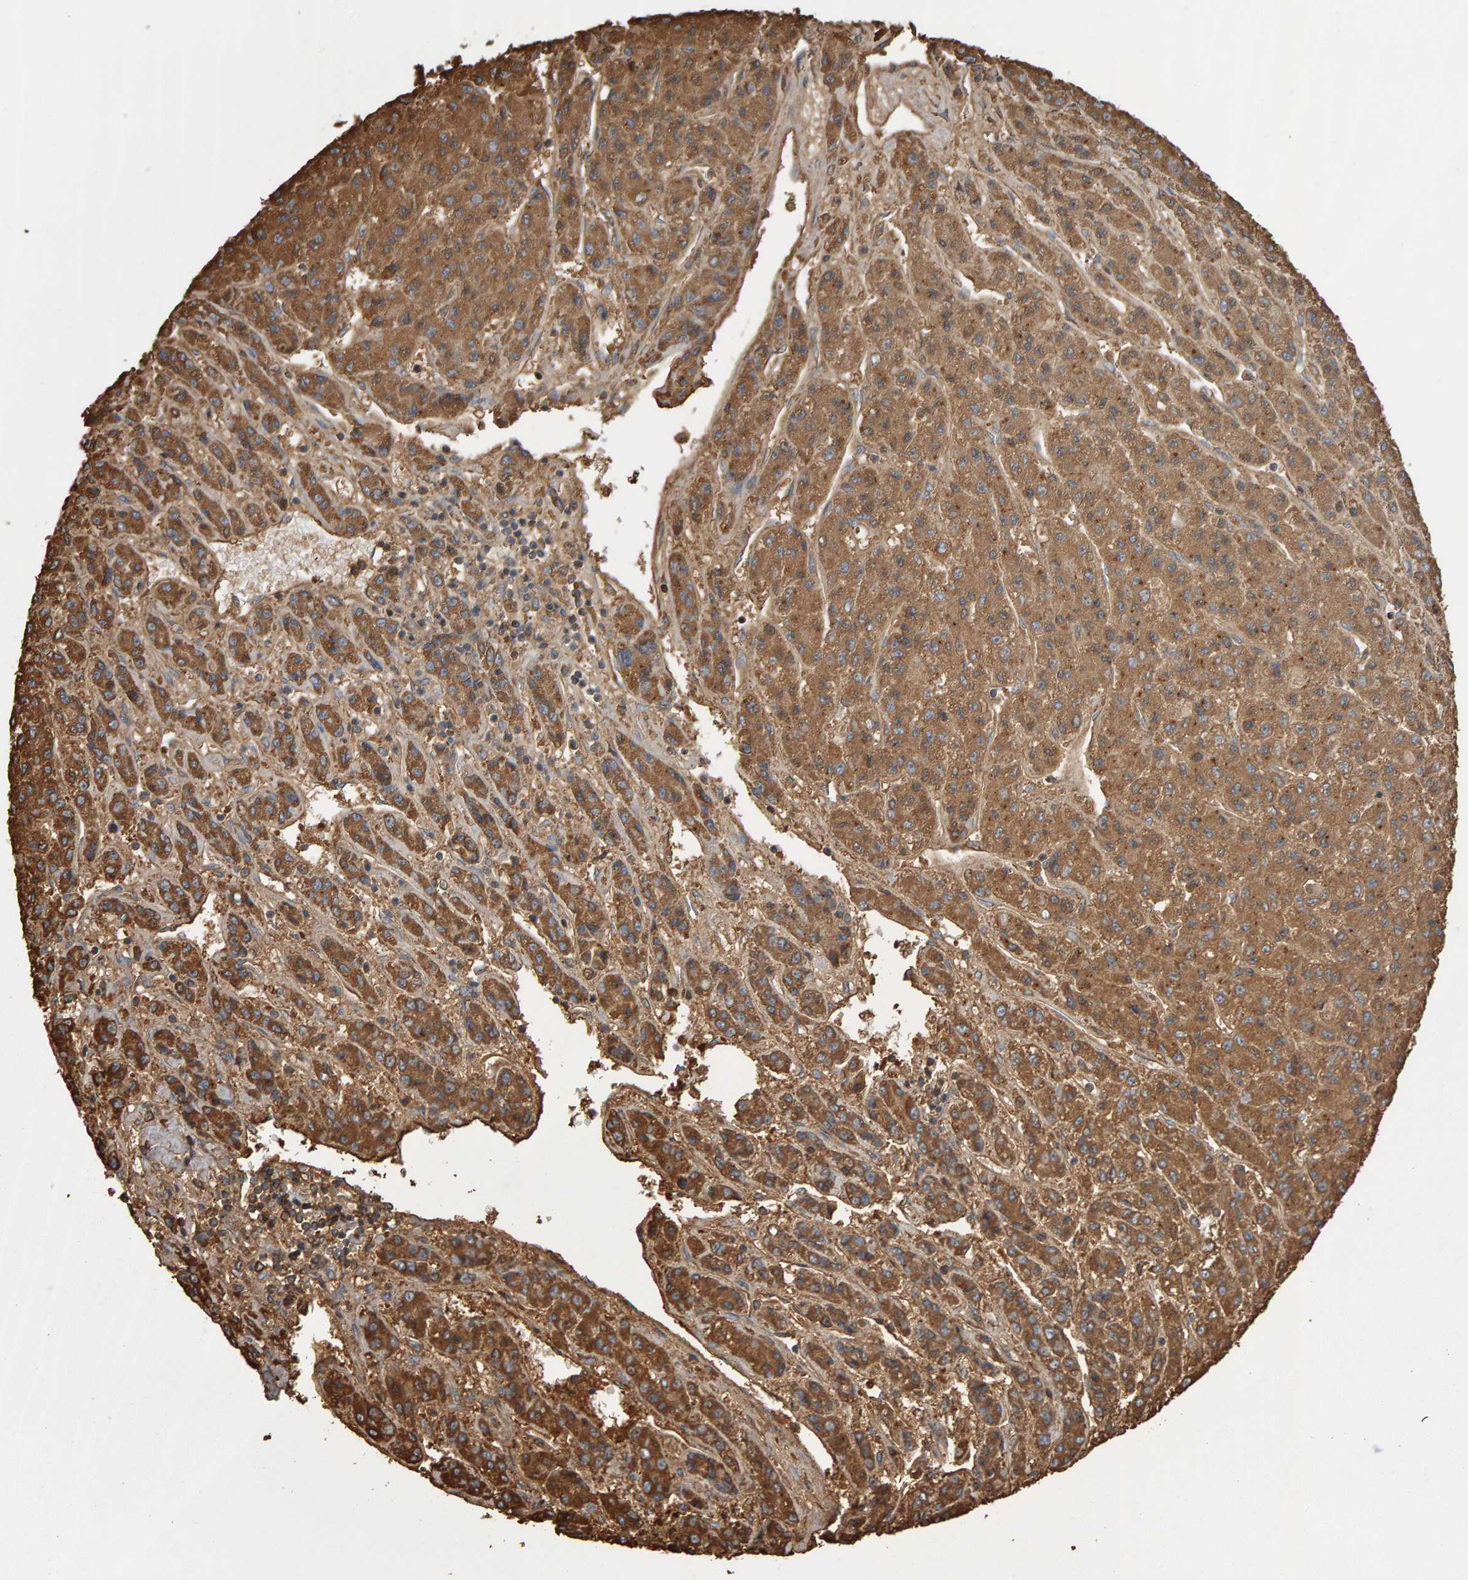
{"staining": {"intensity": "moderate", "quantity": ">75%", "location": "cytoplasmic/membranous"}, "tissue": "liver cancer", "cell_type": "Tumor cells", "image_type": "cancer", "snomed": [{"axis": "morphology", "description": "Carcinoma, Hepatocellular, NOS"}, {"axis": "topography", "description": "Liver"}], "caption": "Moderate cytoplasmic/membranous staining for a protein is appreciated in about >75% of tumor cells of liver cancer using immunohistochemistry.", "gene": "TOM1L1", "patient": {"sex": "male", "age": 70}}